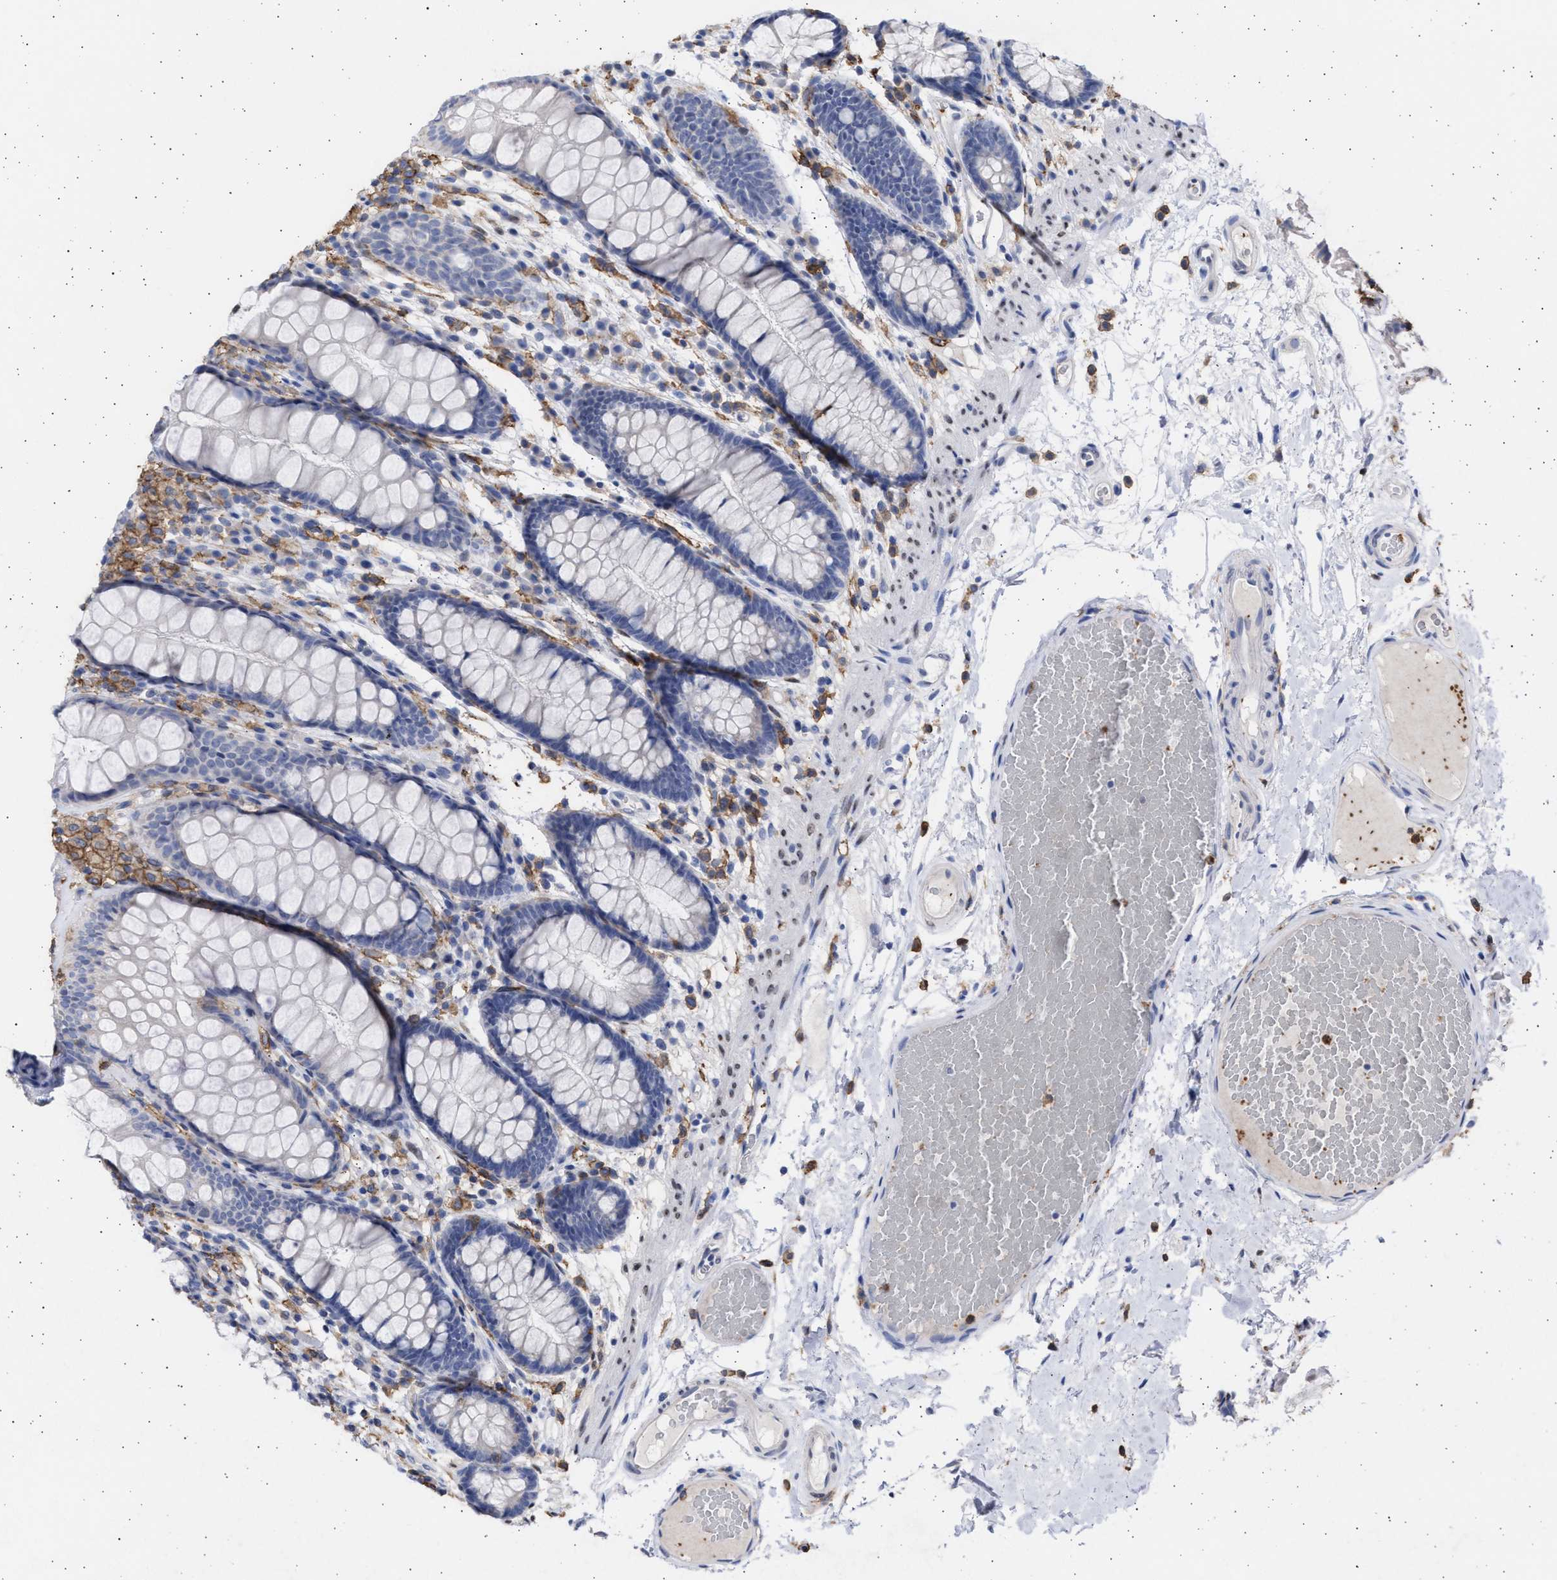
{"staining": {"intensity": "negative", "quantity": "none", "location": "none"}, "tissue": "colon", "cell_type": "Endothelial cells", "image_type": "normal", "snomed": [{"axis": "morphology", "description": "Normal tissue, NOS"}, {"axis": "topography", "description": "Colon"}], "caption": "IHC micrograph of normal colon: human colon stained with DAB (3,3'-diaminobenzidine) demonstrates no significant protein expression in endothelial cells. (IHC, brightfield microscopy, high magnification).", "gene": "FCER1A", "patient": {"sex": "female", "age": 56}}